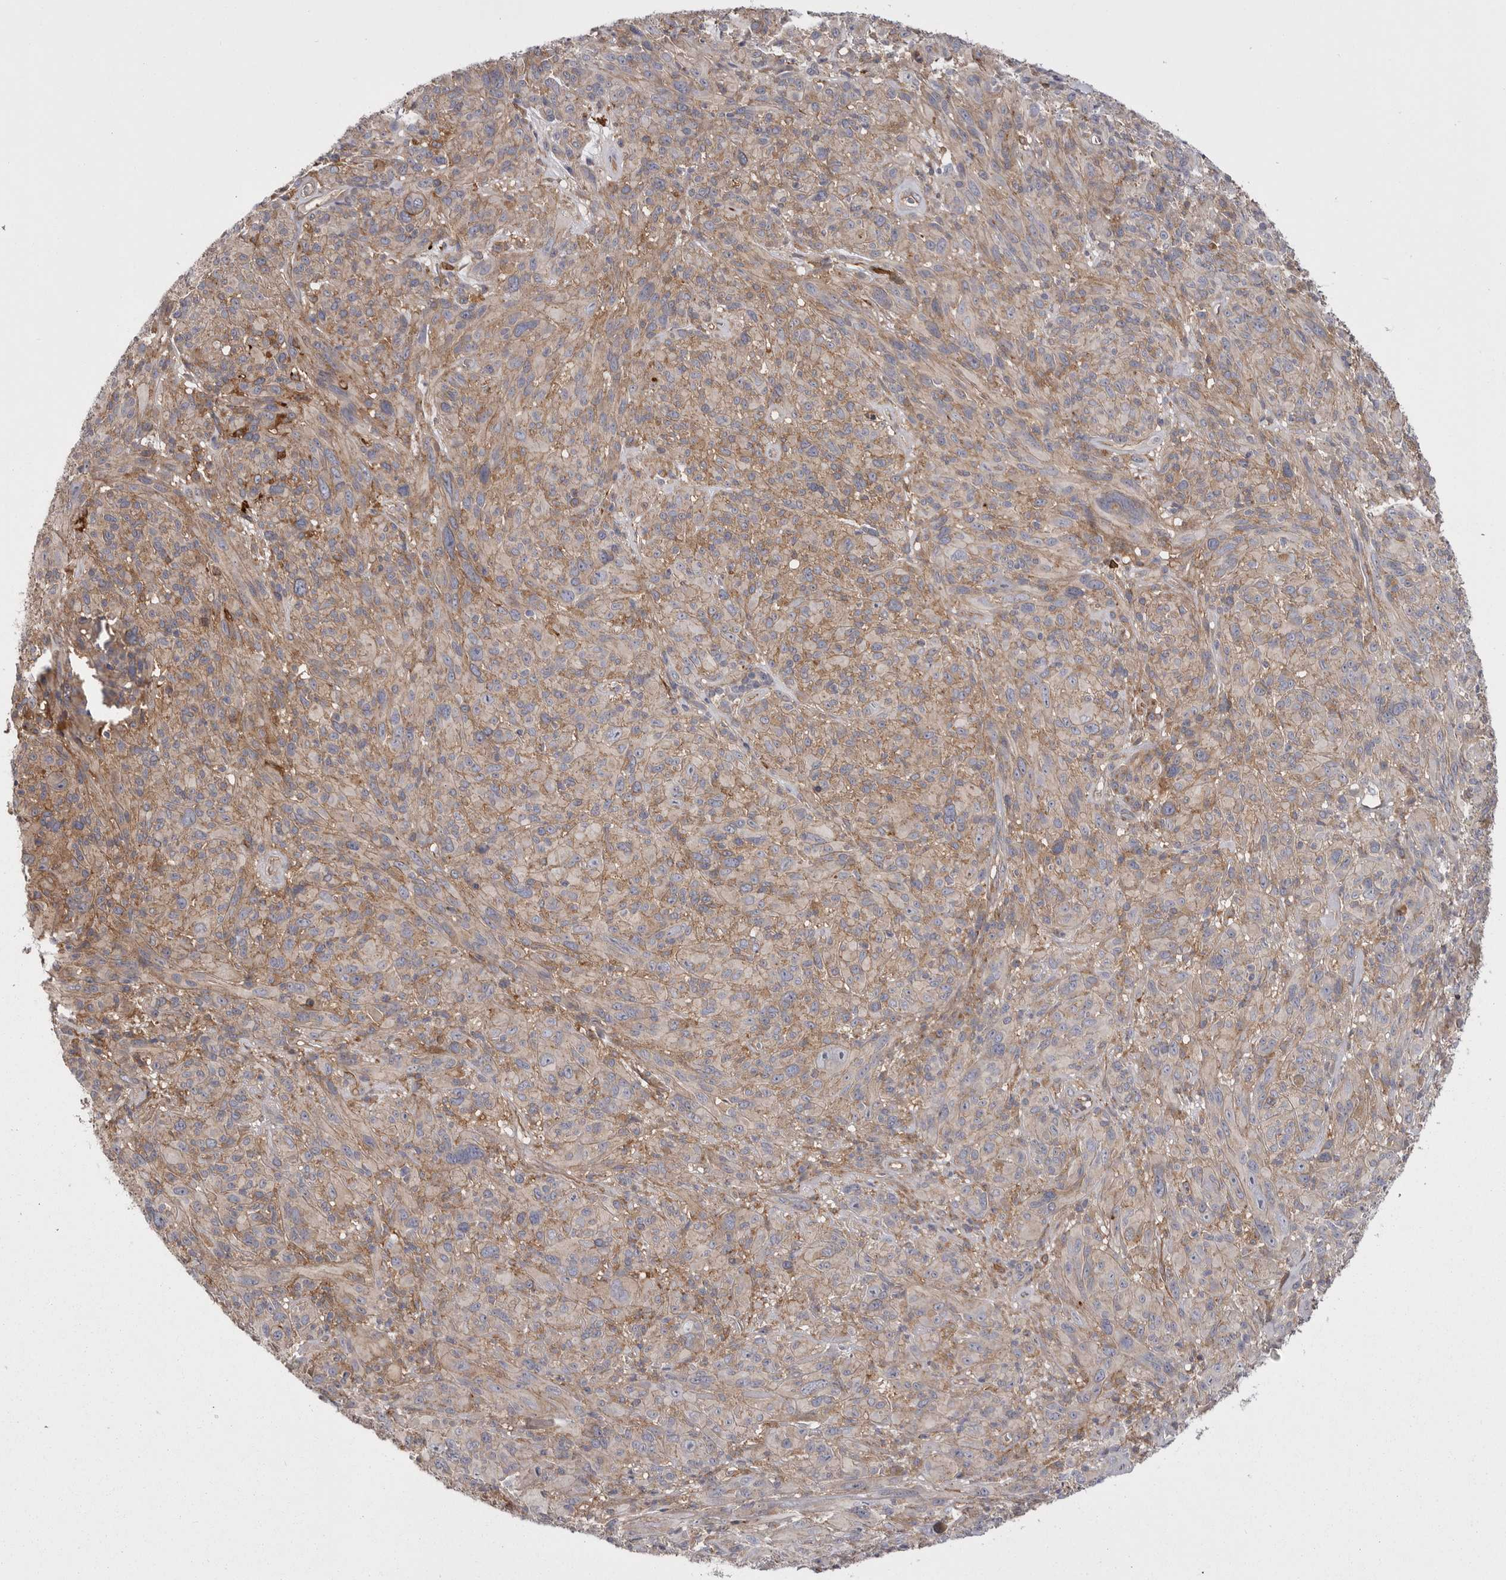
{"staining": {"intensity": "weak", "quantity": "25%-75%", "location": "cytoplasmic/membranous"}, "tissue": "melanoma", "cell_type": "Tumor cells", "image_type": "cancer", "snomed": [{"axis": "morphology", "description": "Malignant melanoma, NOS"}, {"axis": "topography", "description": "Skin of head"}], "caption": "This is a histology image of immunohistochemistry (IHC) staining of malignant melanoma, which shows weak expression in the cytoplasmic/membranous of tumor cells.", "gene": "OSBPL9", "patient": {"sex": "male", "age": 96}}